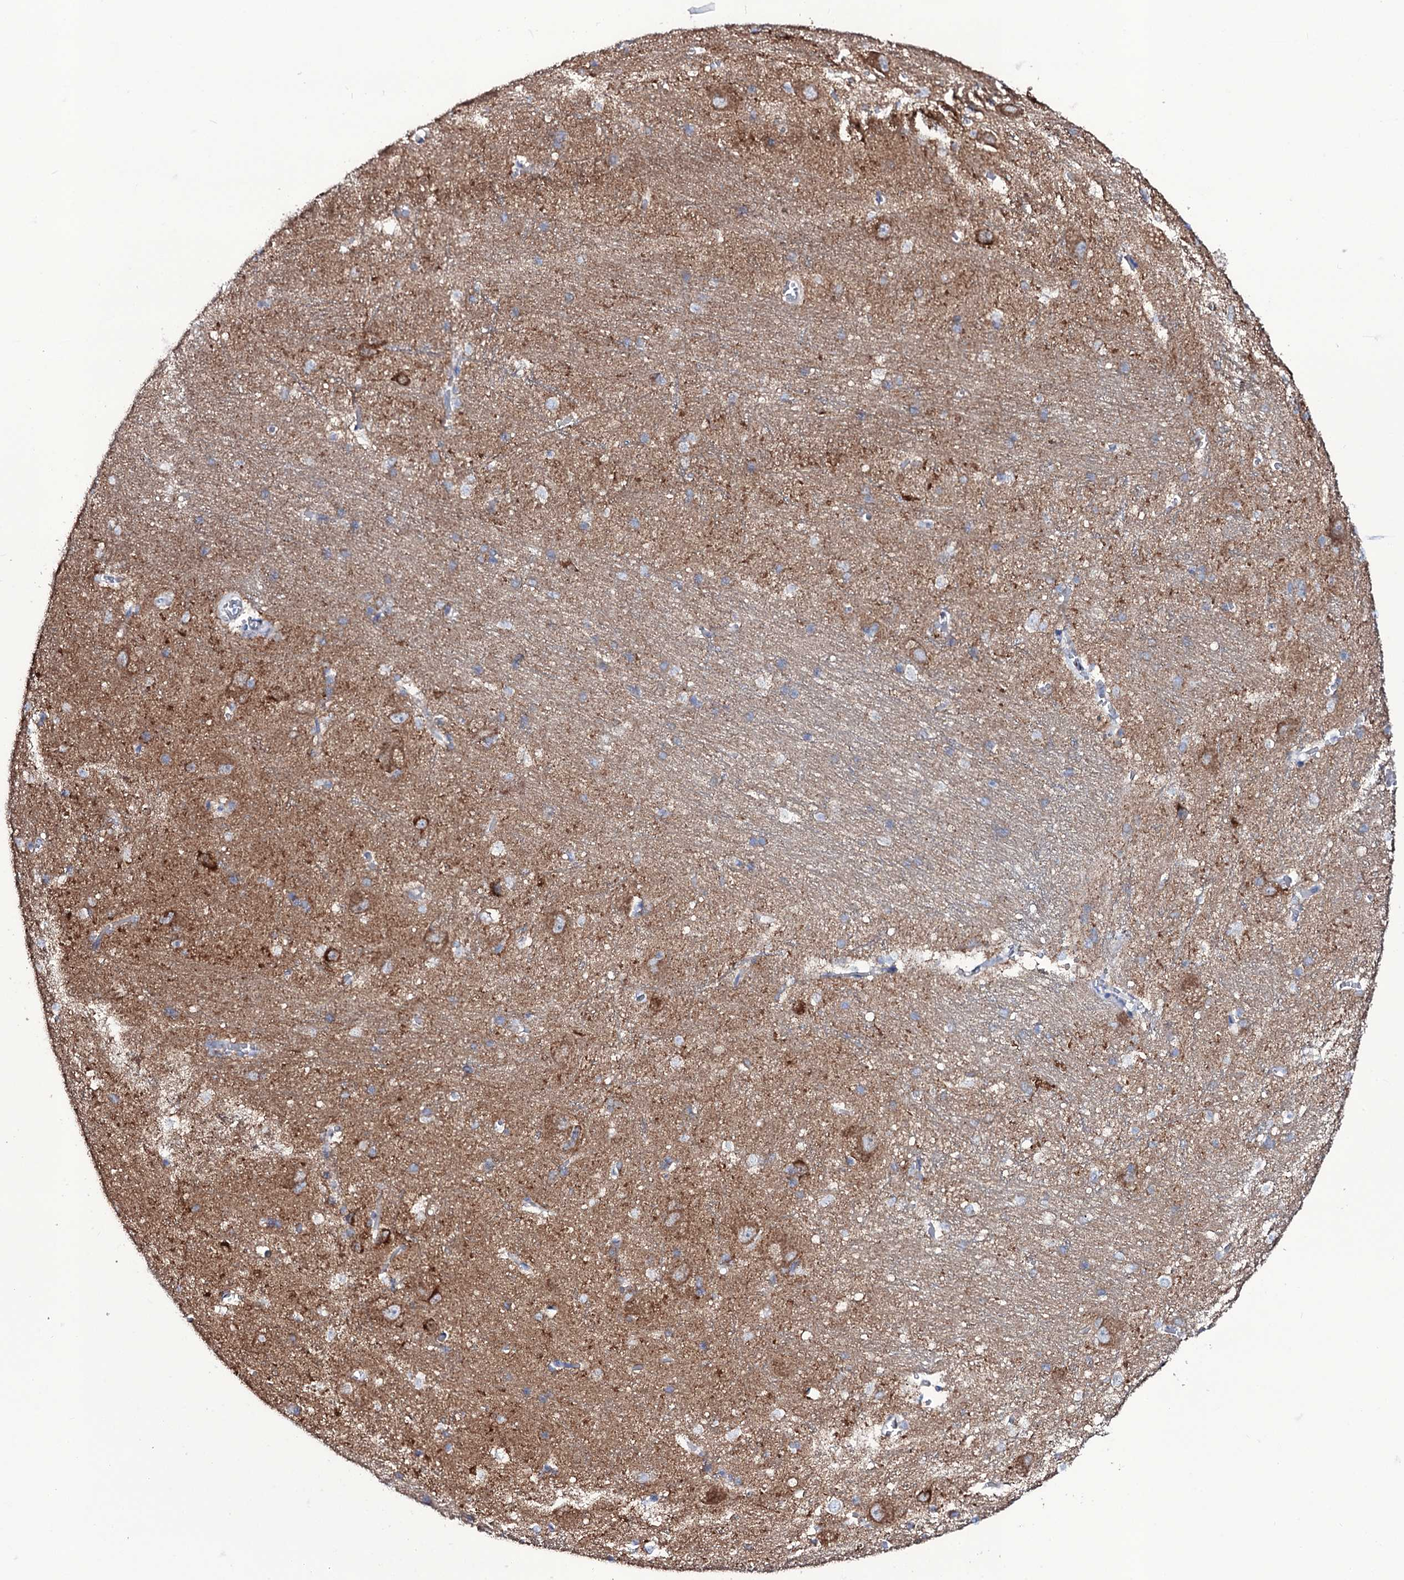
{"staining": {"intensity": "moderate", "quantity": "25%-75%", "location": "cytoplasmic/membranous"}, "tissue": "caudate", "cell_type": "Glial cells", "image_type": "normal", "snomed": [{"axis": "morphology", "description": "Normal tissue, NOS"}, {"axis": "topography", "description": "Lateral ventricle wall"}], "caption": "IHC histopathology image of normal human caudate stained for a protein (brown), which shows medium levels of moderate cytoplasmic/membranous staining in about 25%-75% of glial cells.", "gene": "MRPS35", "patient": {"sex": "male", "age": 37}}